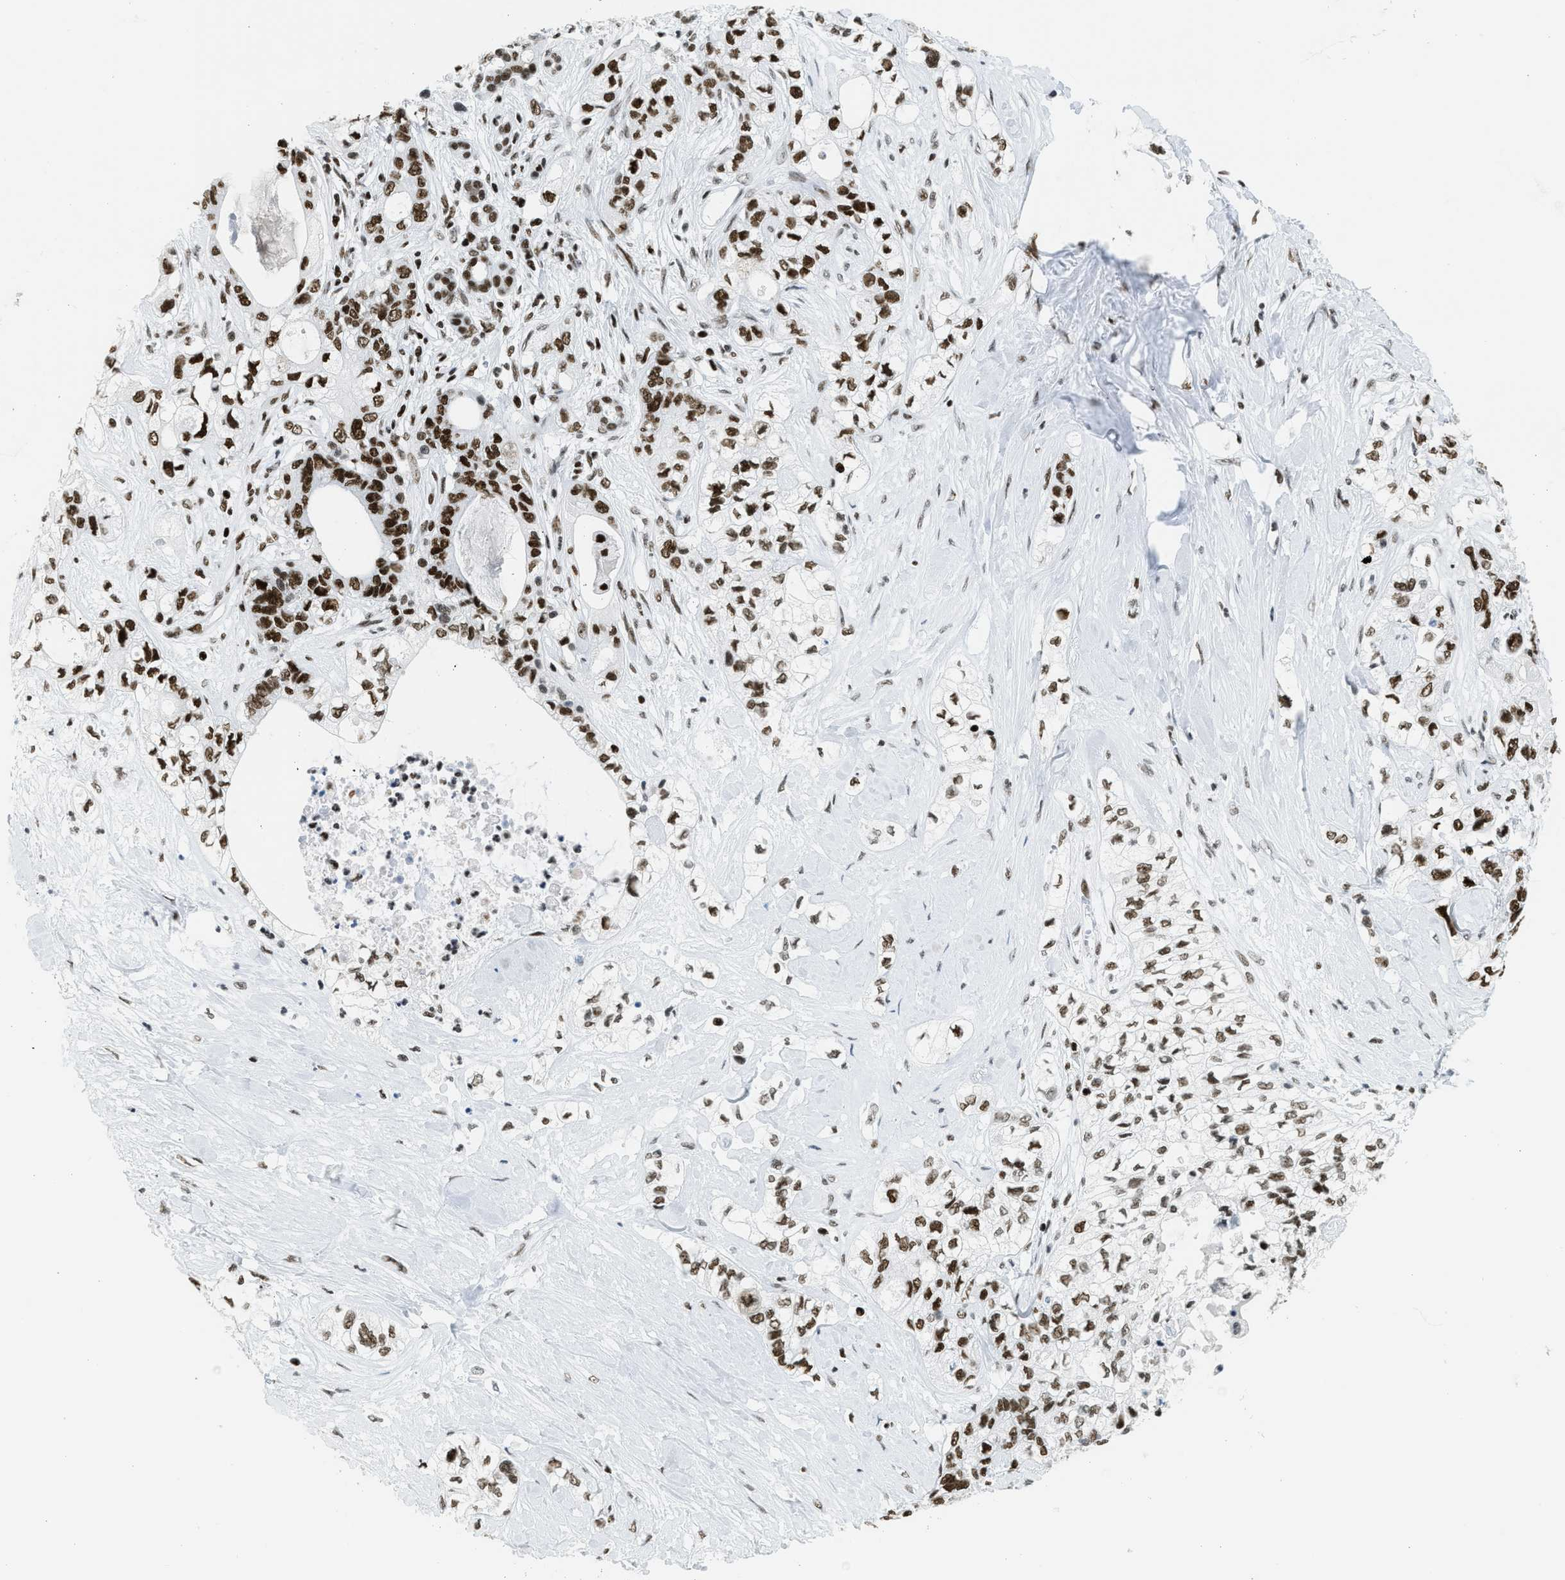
{"staining": {"intensity": "strong", "quantity": ">75%", "location": "nuclear"}, "tissue": "pancreatic cancer", "cell_type": "Tumor cells", "image_type": "cancer", "snomed": [{"axis": "morphology", "description": "Adenocarcinoma, NOS"}, {"axis": "topography", "description": "Pancreas"}], "caption": "Brown immunohistochemical staining in pancreatic cancer (adenocarcinoma) demonstrates strong nuclear positivity in about >75% of tumor cells. Nuclei are stained in blue.", "gene": "PIF1", "patient": {"sex": "male", "age": 70}}